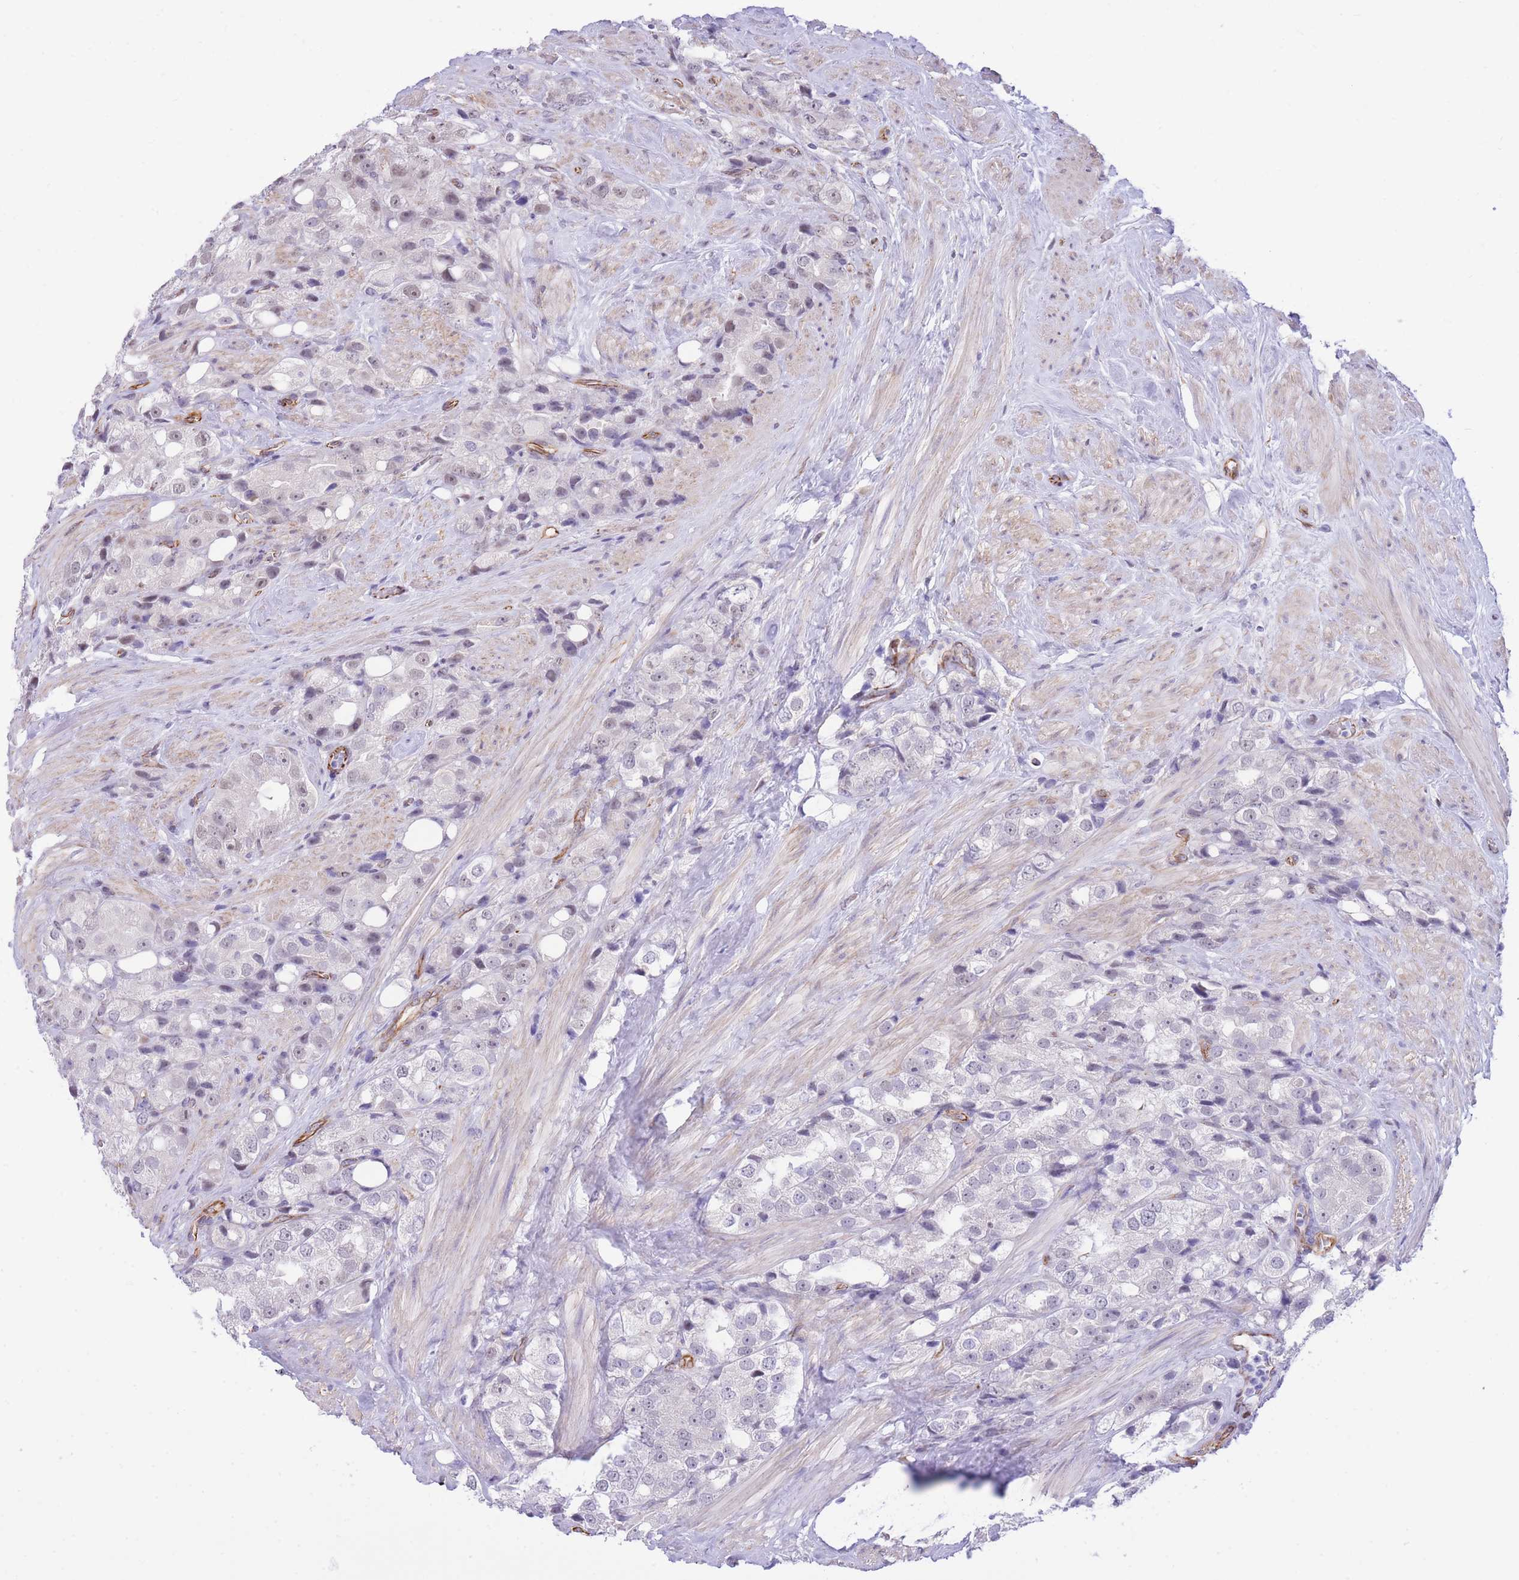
{"staining": {"intensity": "negative", "quantity": "none", "location": "none"}, "tissue": "prostate cancer", "cell_type": "Tumor cells", "image_type": "cancer", "snomed": [{"axis": "morphology", "description": "Adenocarcinoma, NOS"}, {"axis": "topography", "description": "Prostate"}], "caption": "IHC histopathology image of neoplastic tissue: human adenocarcinoma (prostate) stained with DAB exhibits no significant protein staining in tumor cells.", "gene": "PSG8", "patient": {"sex": "male", "age": 79}}